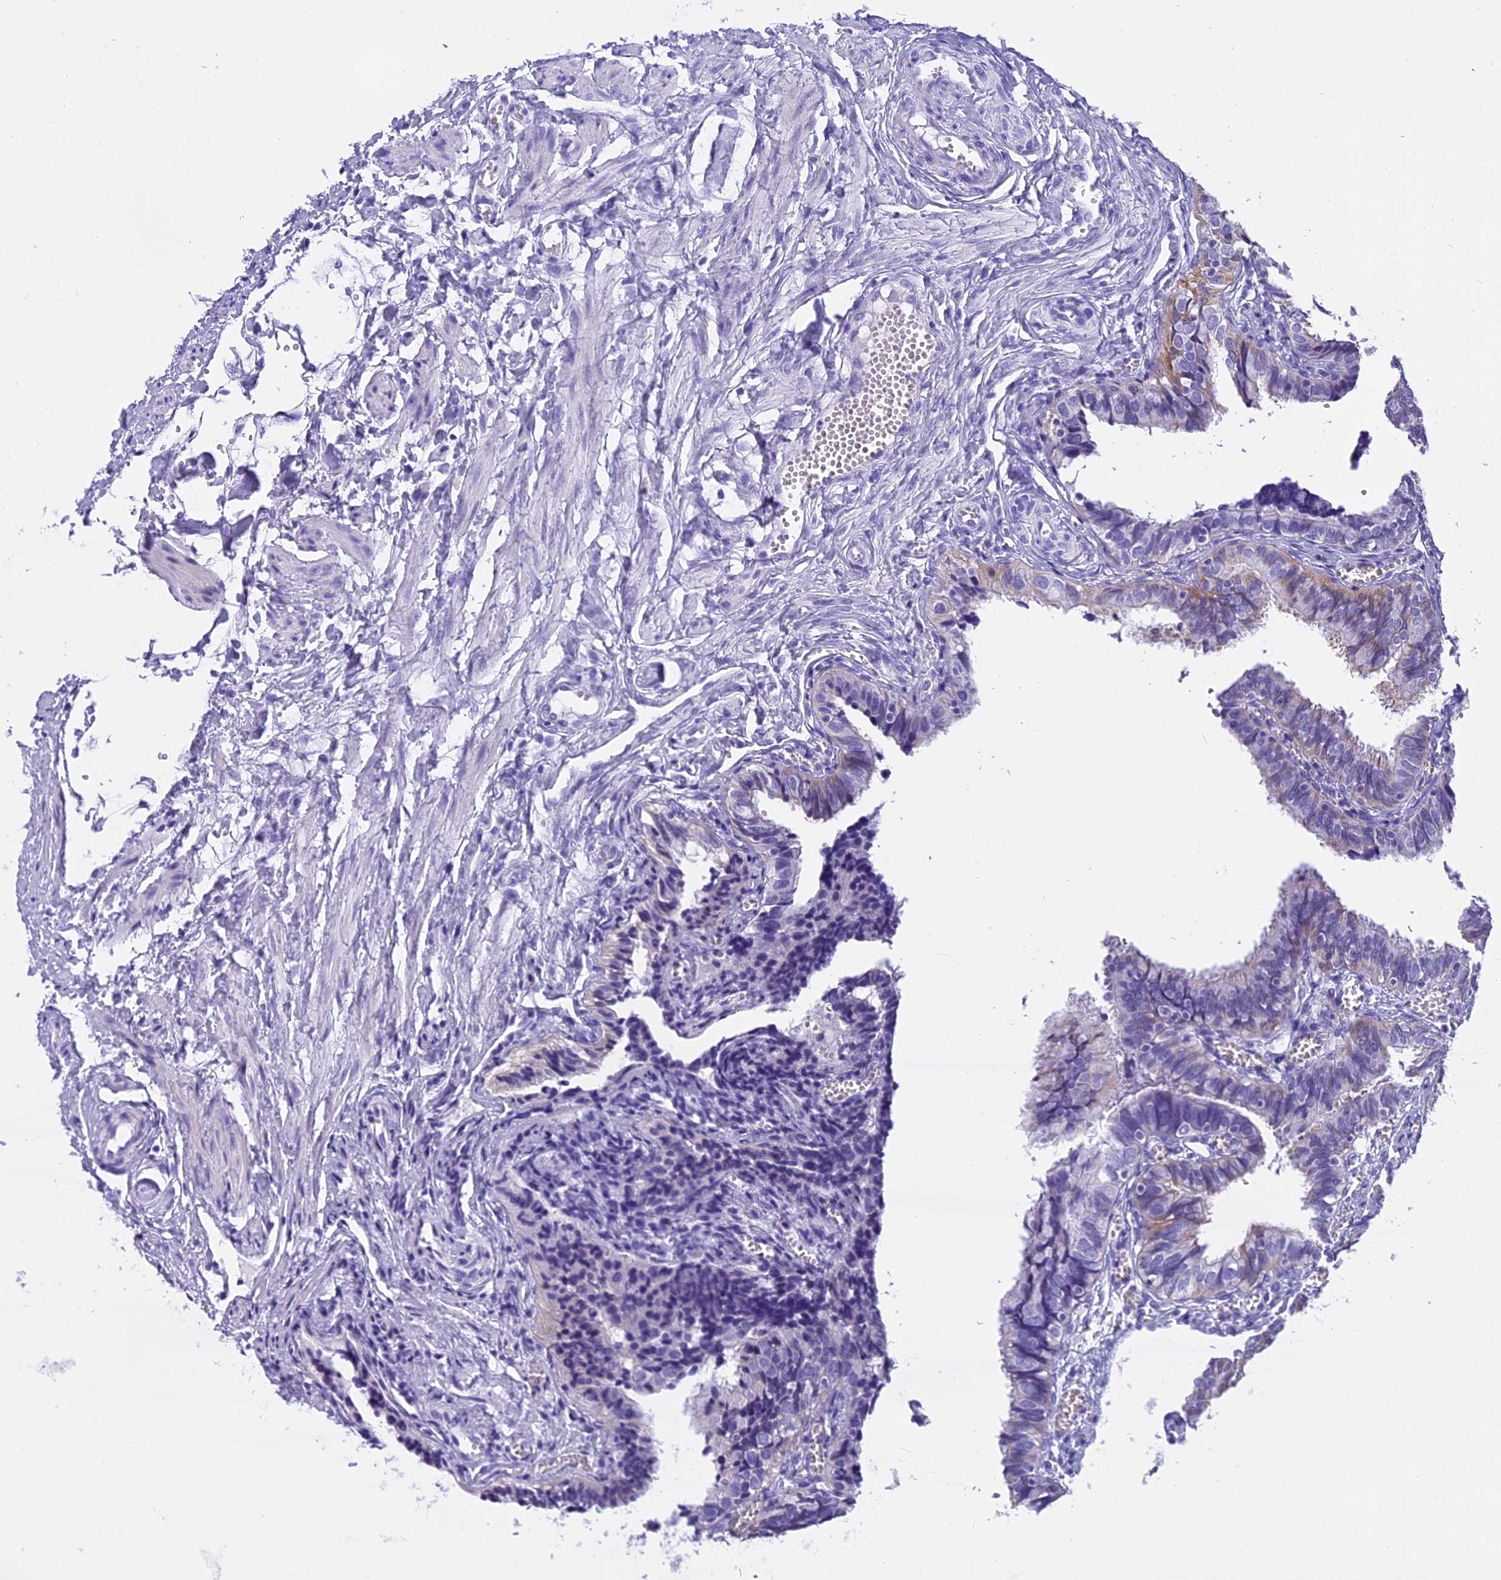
{"staining": {"intensity": "negative", "quantity": "none", "location": "none"}, "tissue": "fallopian tube", "cell_type": "Glandular cells", "image_type": "normal", "snomed": [{"axis": "morphology", "description": "Normal tissue, NOS"}, {"axis": "topography", "description": "Fallopian tube"}], "caption": "Glandular cells show no significant protein positivity in normal fallopian tube. (DAB immunohistochemistry (IHC) with hematoxylin counter stain).", "gene": "KCTD14", "patient": {"sex": "female", "age": 46}}